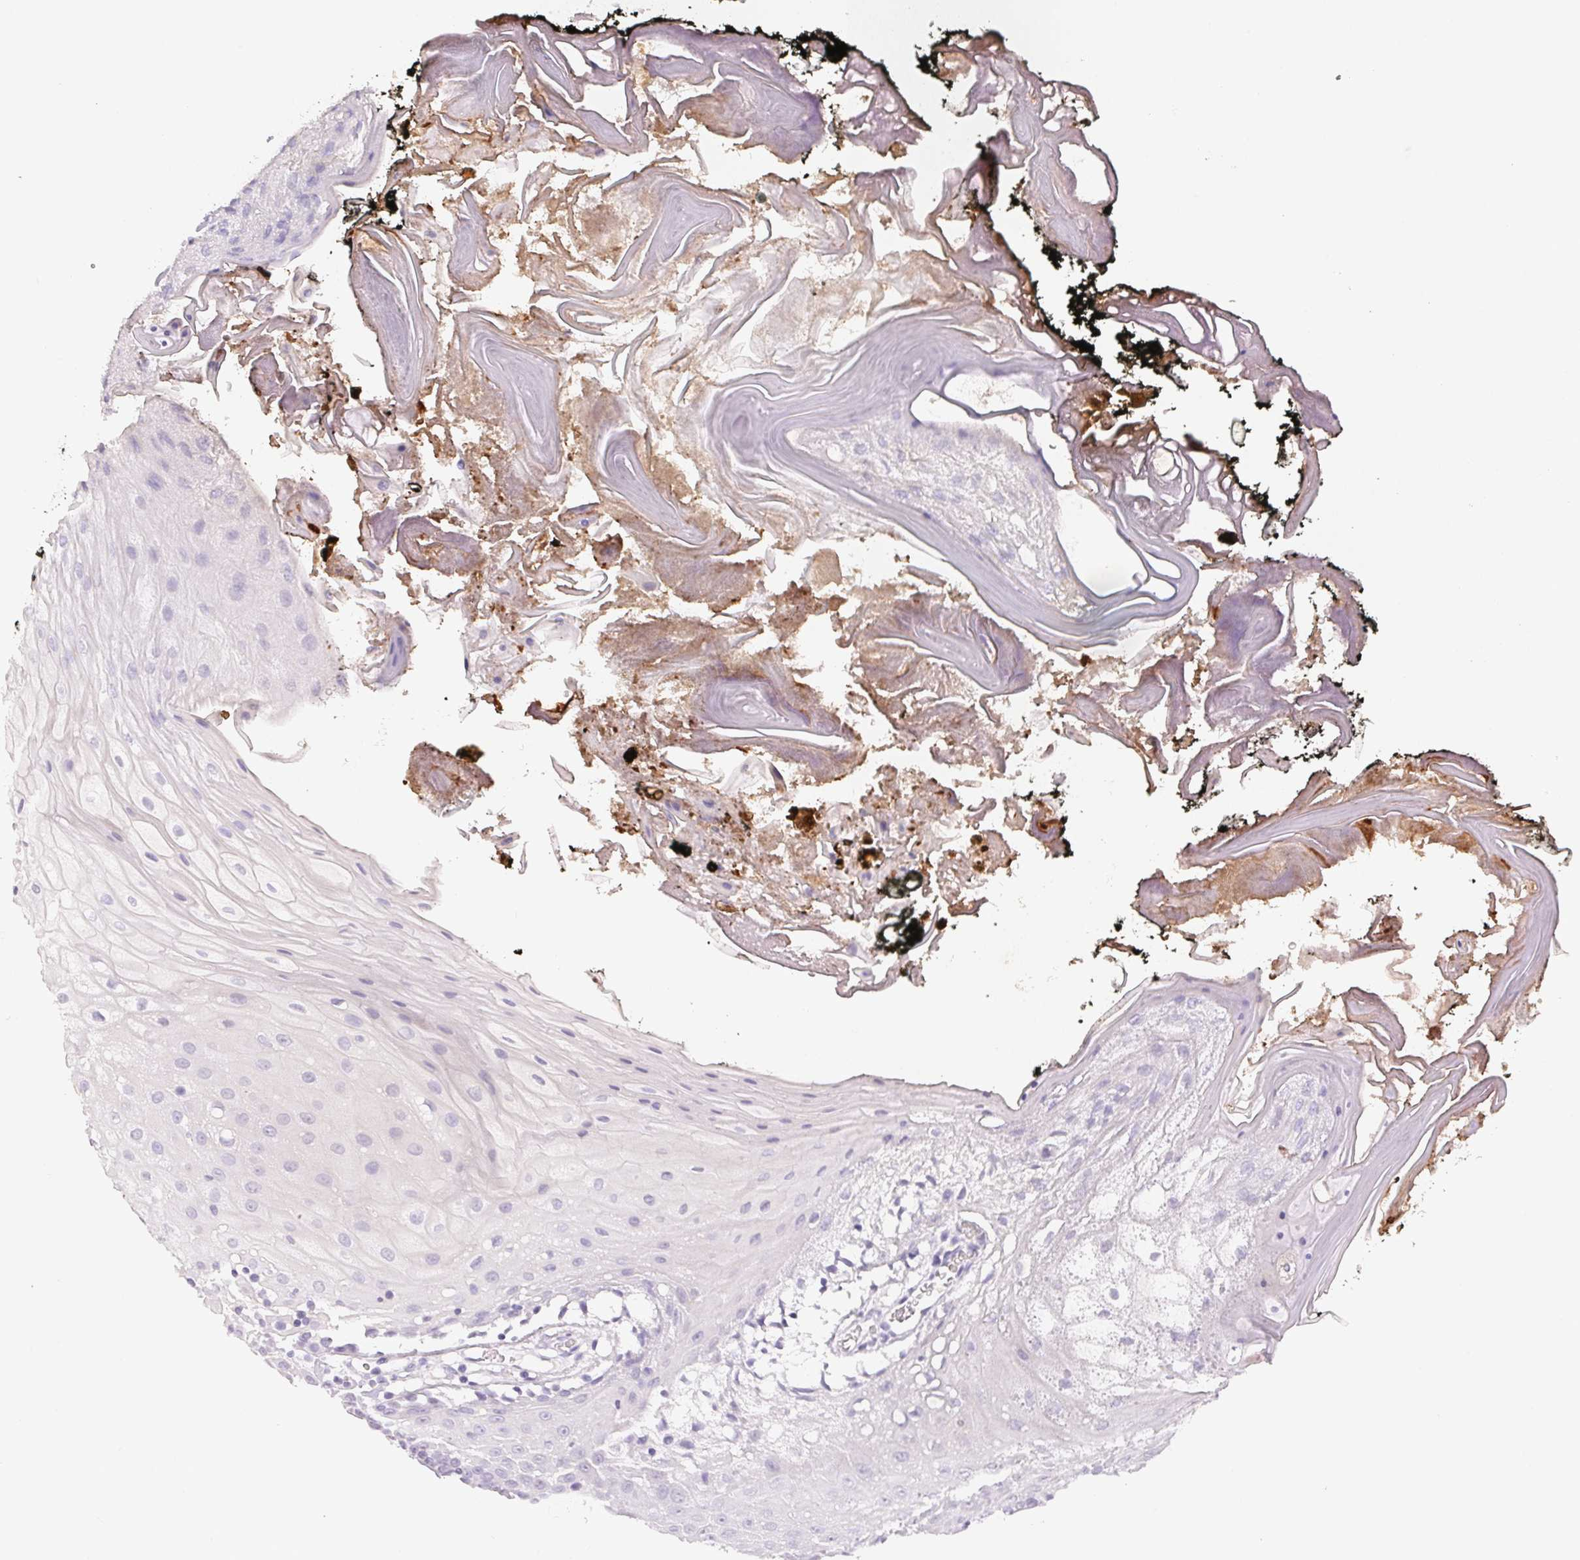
{"staining": {"intensity": "negative", "quantity": "none", "location": "none"}, "tissue": "oral mucosa", "cell_type": "Squamous epithelial cells", "image_type": "normal", "snomed": [{"axis": "morphology", "description": "Normal tissue, NOS"}, {"axis": "morphology", "description": "Squamous cell carcinoma, NOS"}, {"axis": "topography", "description": "Oral tissue"}, {"axis": "topography", "description": "Head-Neck"}], "caption": "DAB immunohistochemical staining of unremarkable human oral mucosa shows no significant staining in squamous epithelial cells. (Stains: DAB (3,3'-diaminobenzidine) immunohistochemistry with hematoxylin counter stain, Microscopy: brightfield microscopy at high magnification).", "gene": "BPIFB2", "patient": {"sex": "male", "age": 69}}